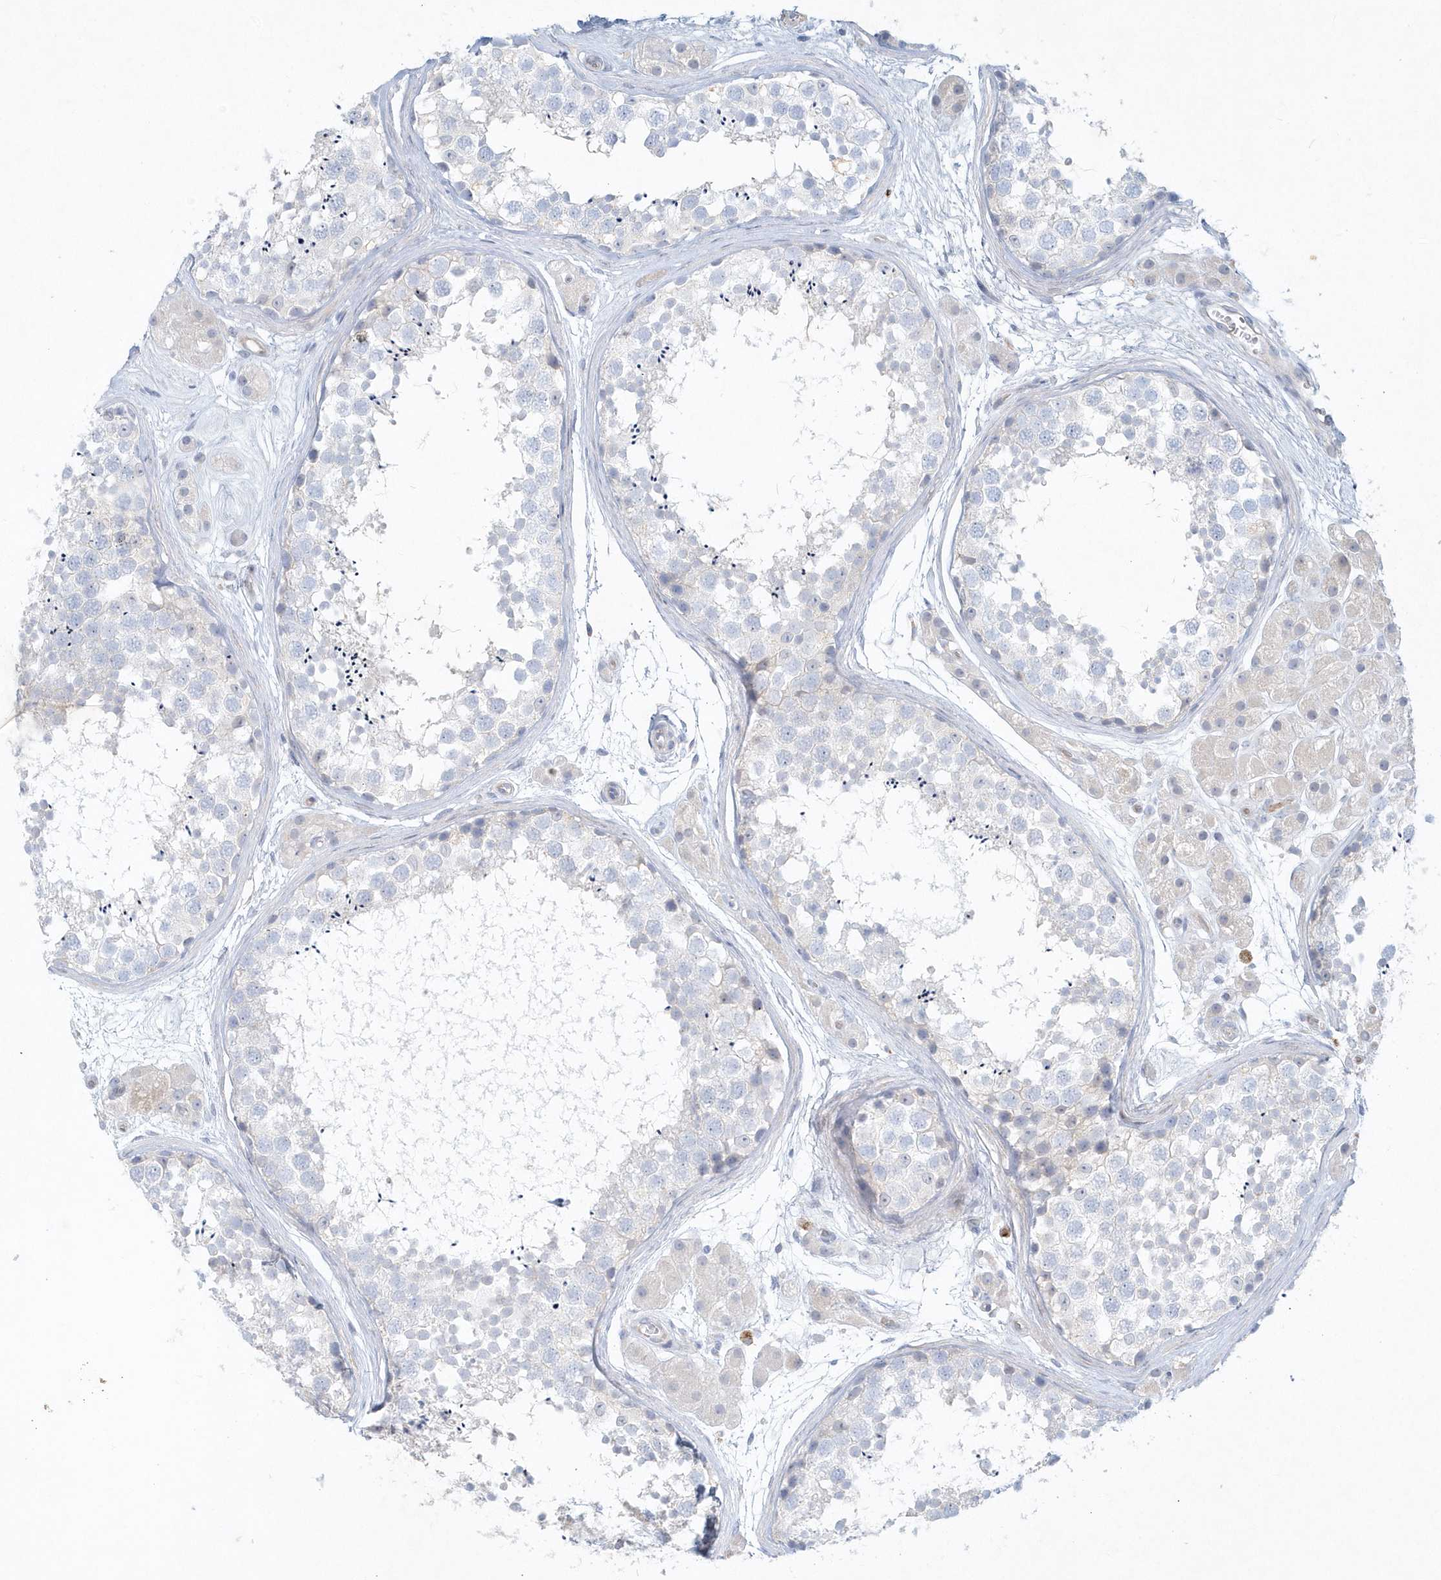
{"staining": {"intensity": "negative", "quantity": "none", "location": "none"}, "tissue": "testis", "cell_type": "Cells in seminiferous ducts", "image_type": "normal", "snomed": [{"axis": "morphology", "description": "Normal tissue, NOS"}, {"axis": "topography", "description": "Testis"}], "caption": "Testis stained for a protein using immunohistochemistry (IHC) demonstrates no staining cells in seminiferous ducts.", "gene": "DNAH1", "patient": {"sex": "male", "age": 56}}